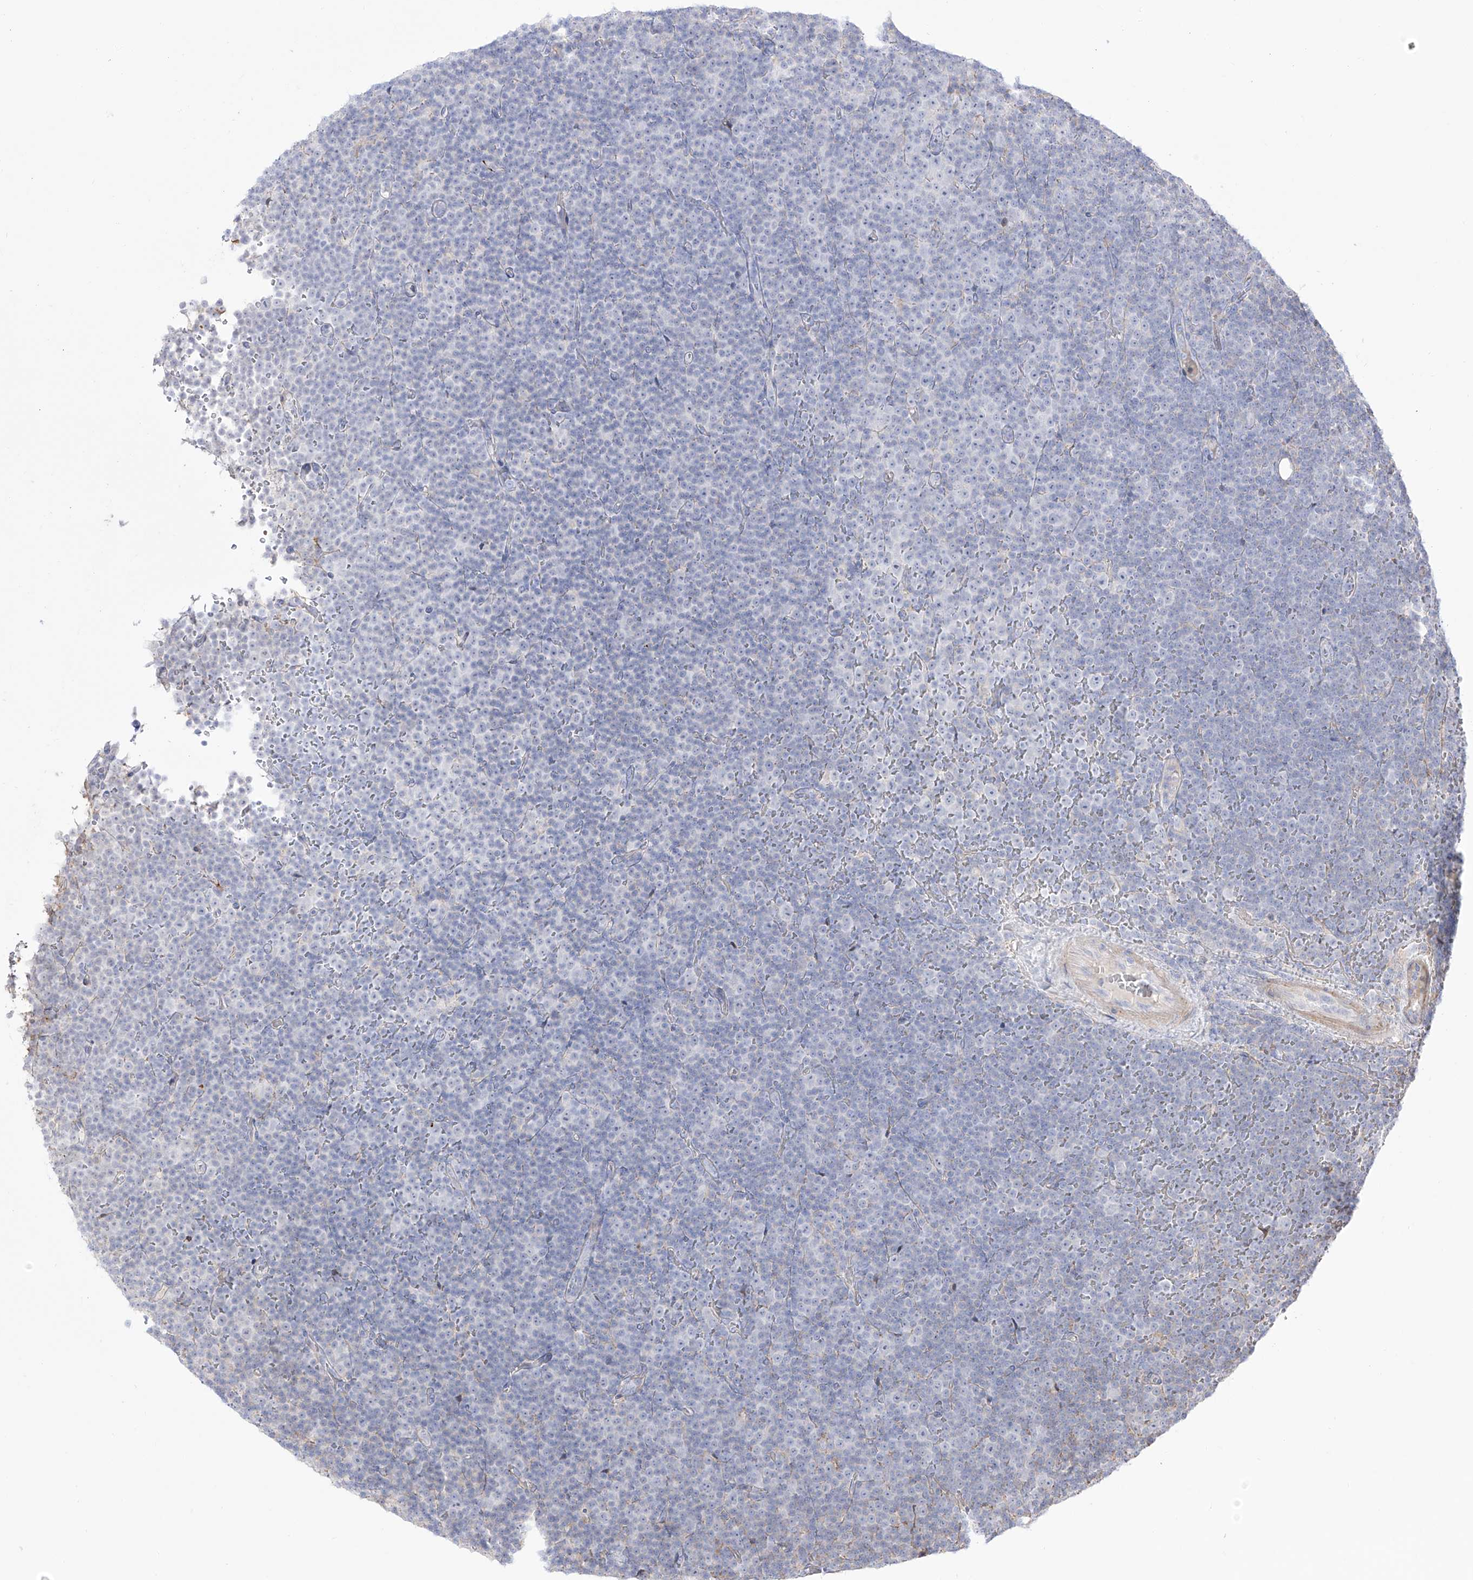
{"staining": {"intensity": "negative", "quantity": "none", "location": "none"}, "tissue": "lymphoma", "cell_type": "Tumor cells", "image_type": "cancer", "snomed": [{"axis": "morphology", "description": "Malignant lymphoma, non-Hodgkin's type, Low grade"}, {"axis": "topography", "description": "Lymph node"}], "caption": "IHC of lymphoma shows no positivity in tumor cells.", "gene": "ZGRF1", "patient": {"sex": "female", "age": 67}}